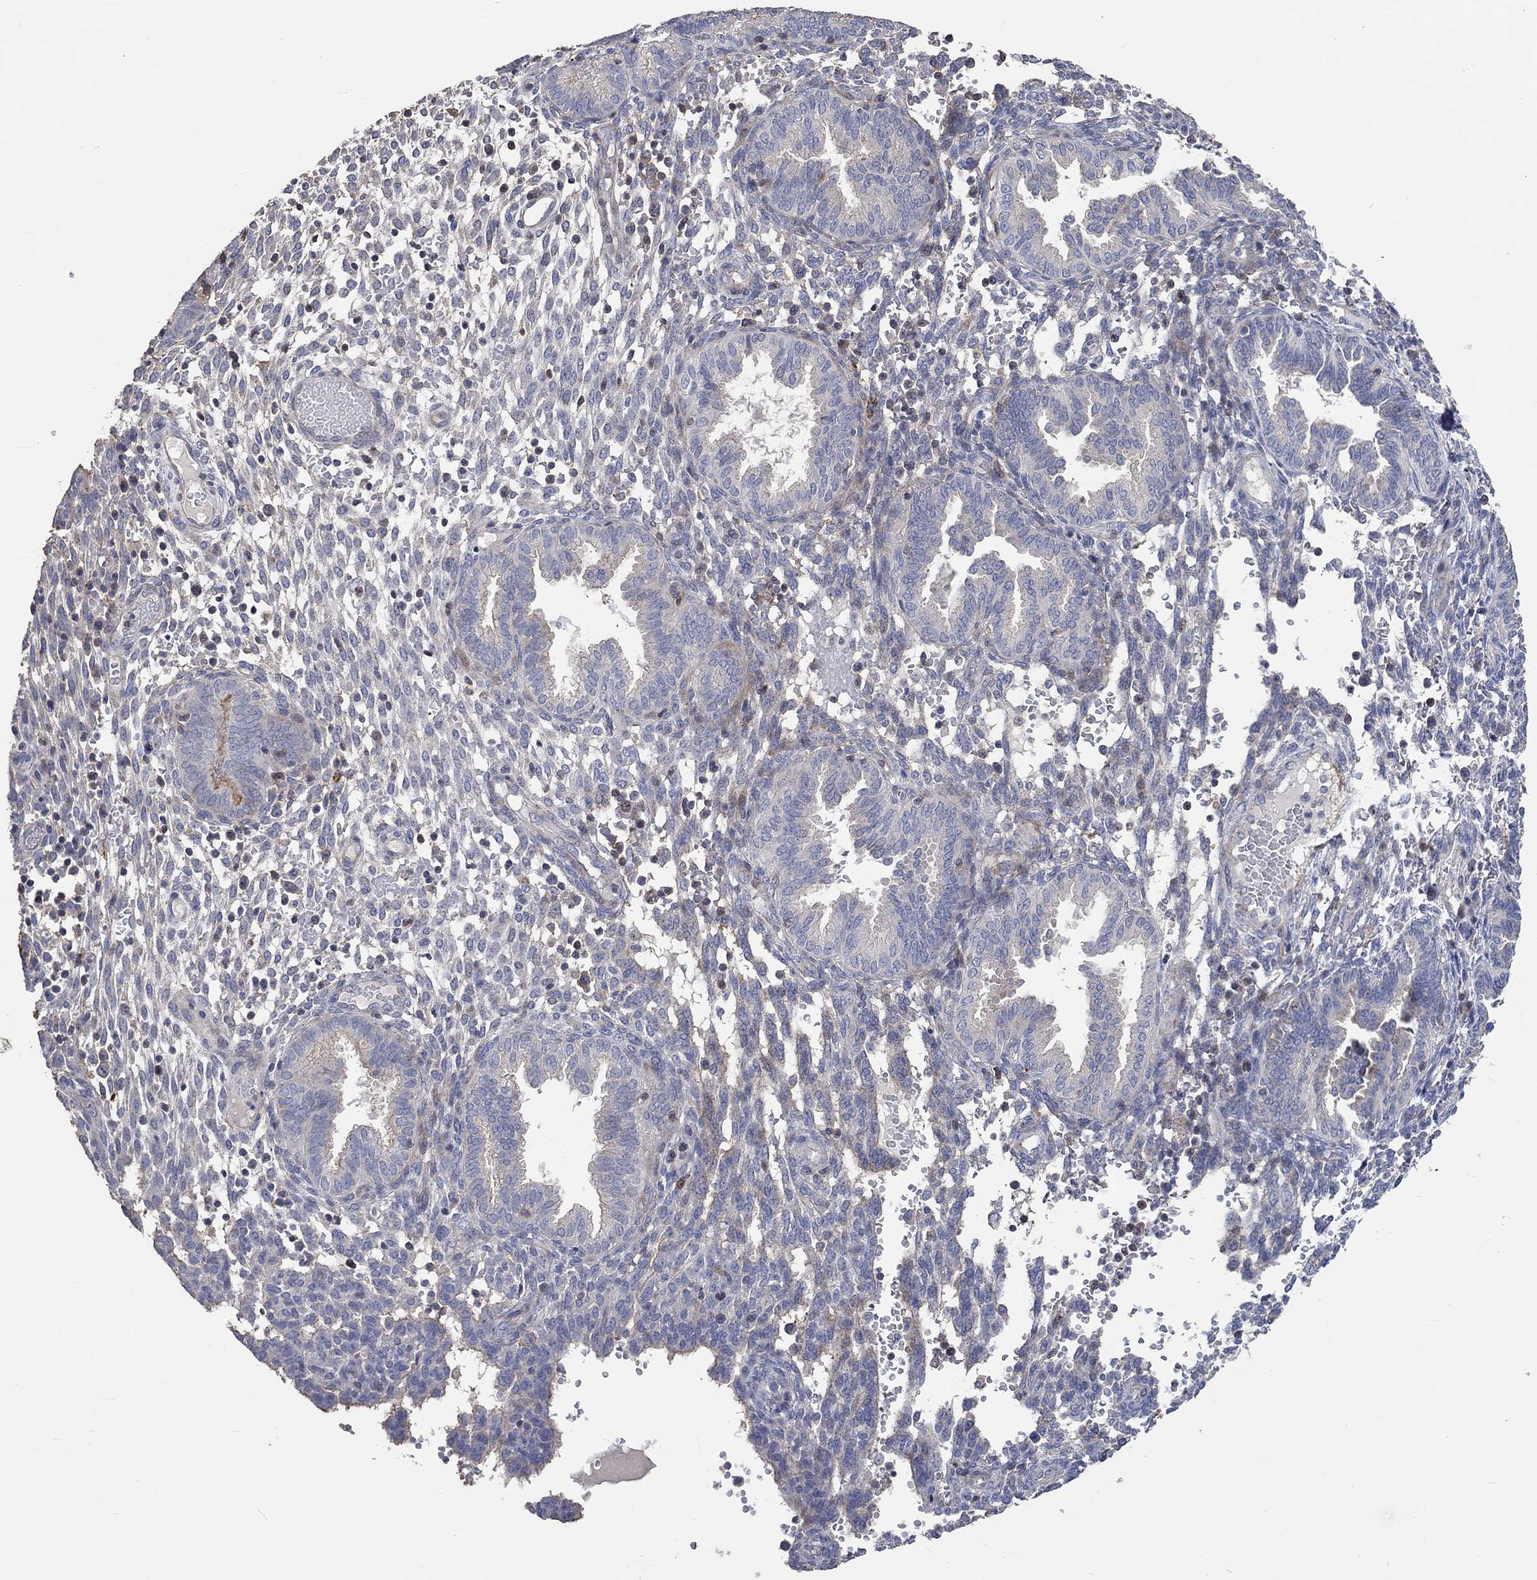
{"staining": {"intensity": "negative", "quantity": "none", "location": "none"}, "tissue": "endometrium", "cell_type": "Cells in endometrial stroma", "image_type": "normal", "snomed": [{"axis": "morphology", "description": "Normal tissue, NOS"}, {"axis": "topography", "description": "Endometrium"}], "caption": "This is an immunohistochemistry (IHC) photomicrograph of normal endometrium. There is no positivity in cells in endometrial stroma.", "gene": "TNFAIP8L3", "patient": {"sex": "female", "age": 42}}